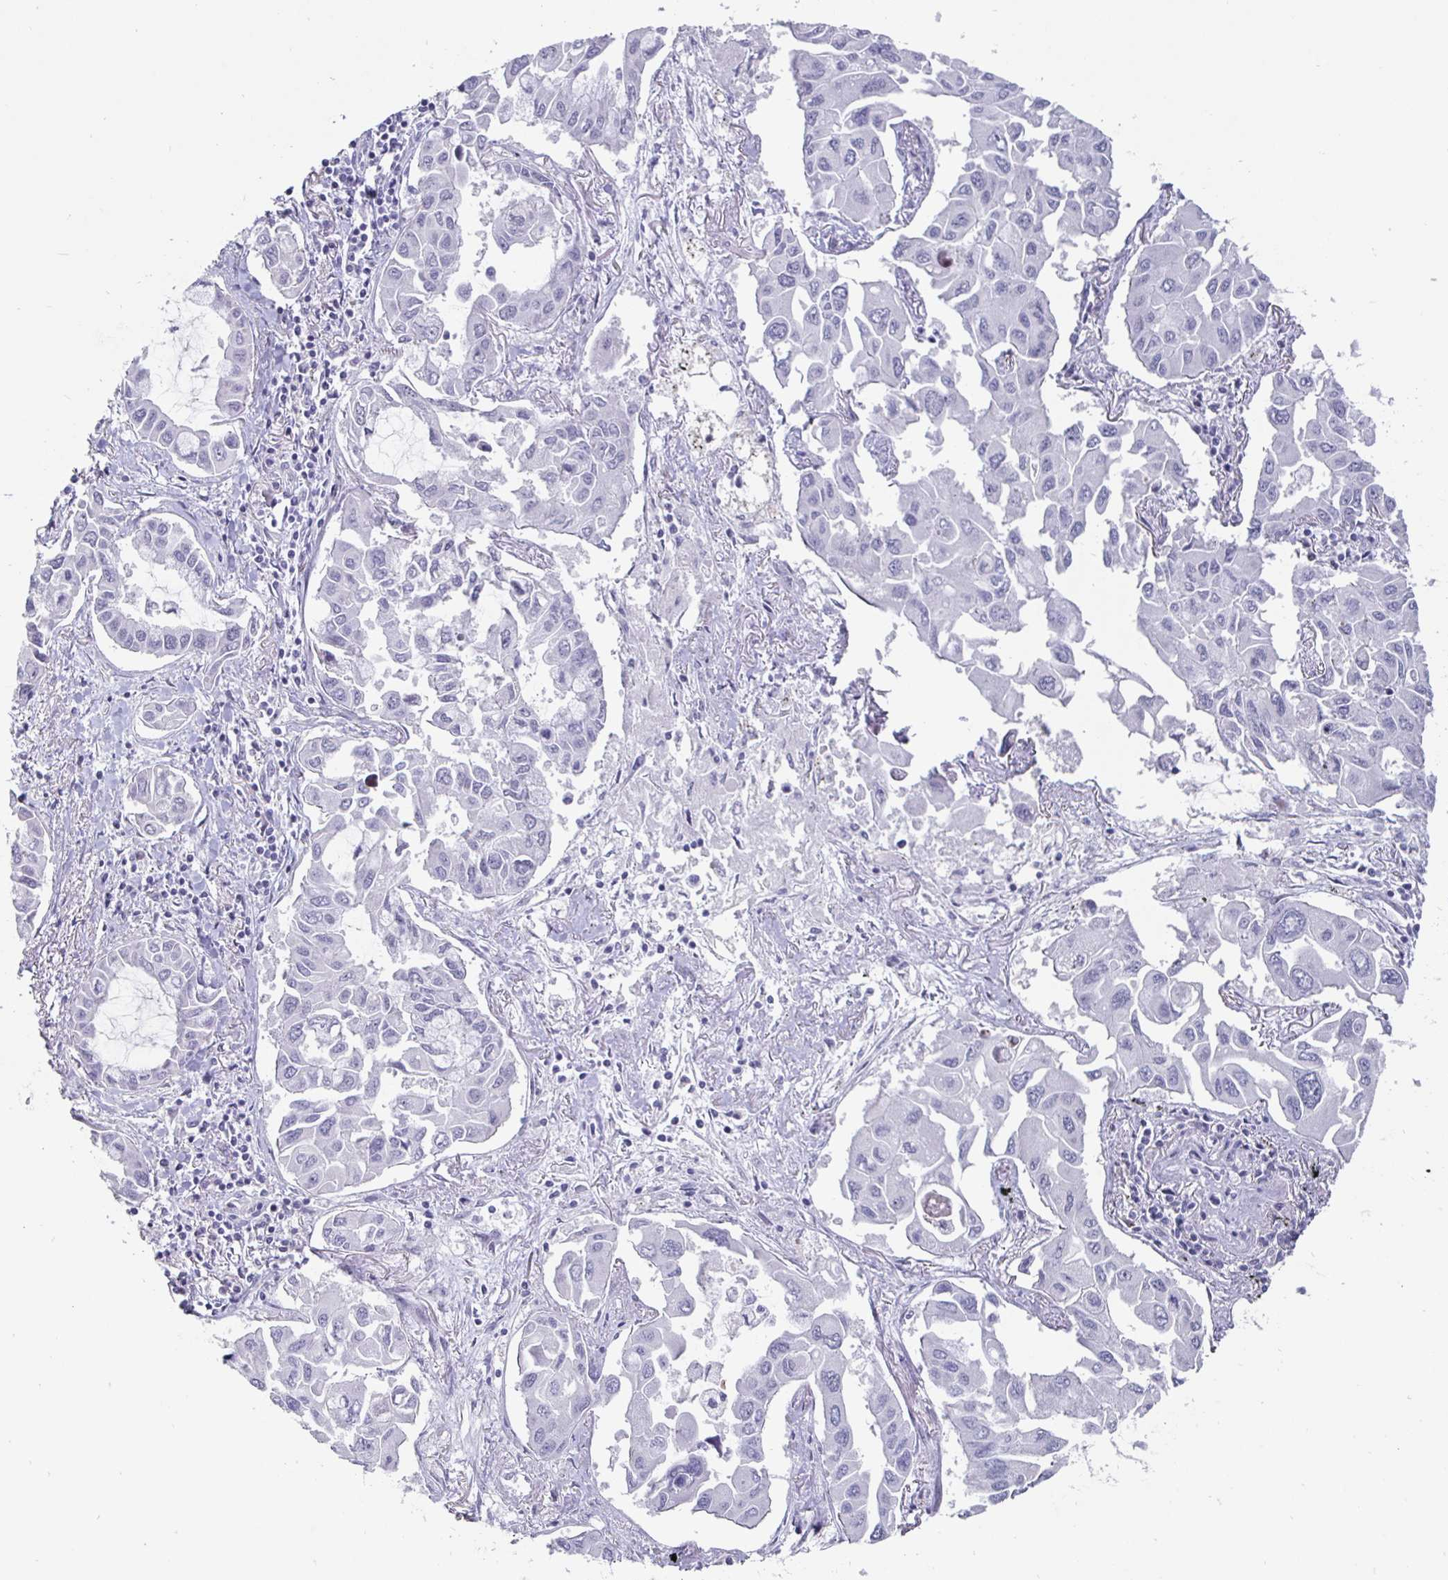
{"staining": {"intensity": "negative", "quantity": "none", "location": "none"}, "tissue": "lung cancer", "cell_type": "Tumor cells", "image_type": "cancer", "snomed": [{"axis": "morphology", "description": "Adenocarcinoma, NOS"}, {"axis": "topography", "description": "Lung"}], "caption": "Human lung adenocarcinoma stained for a protein using immunohistochemistry (IHC) exhibits no staining in tumor cells.", "gene": "OOSP2", "patient": {"sex": "male", "age": 64}}